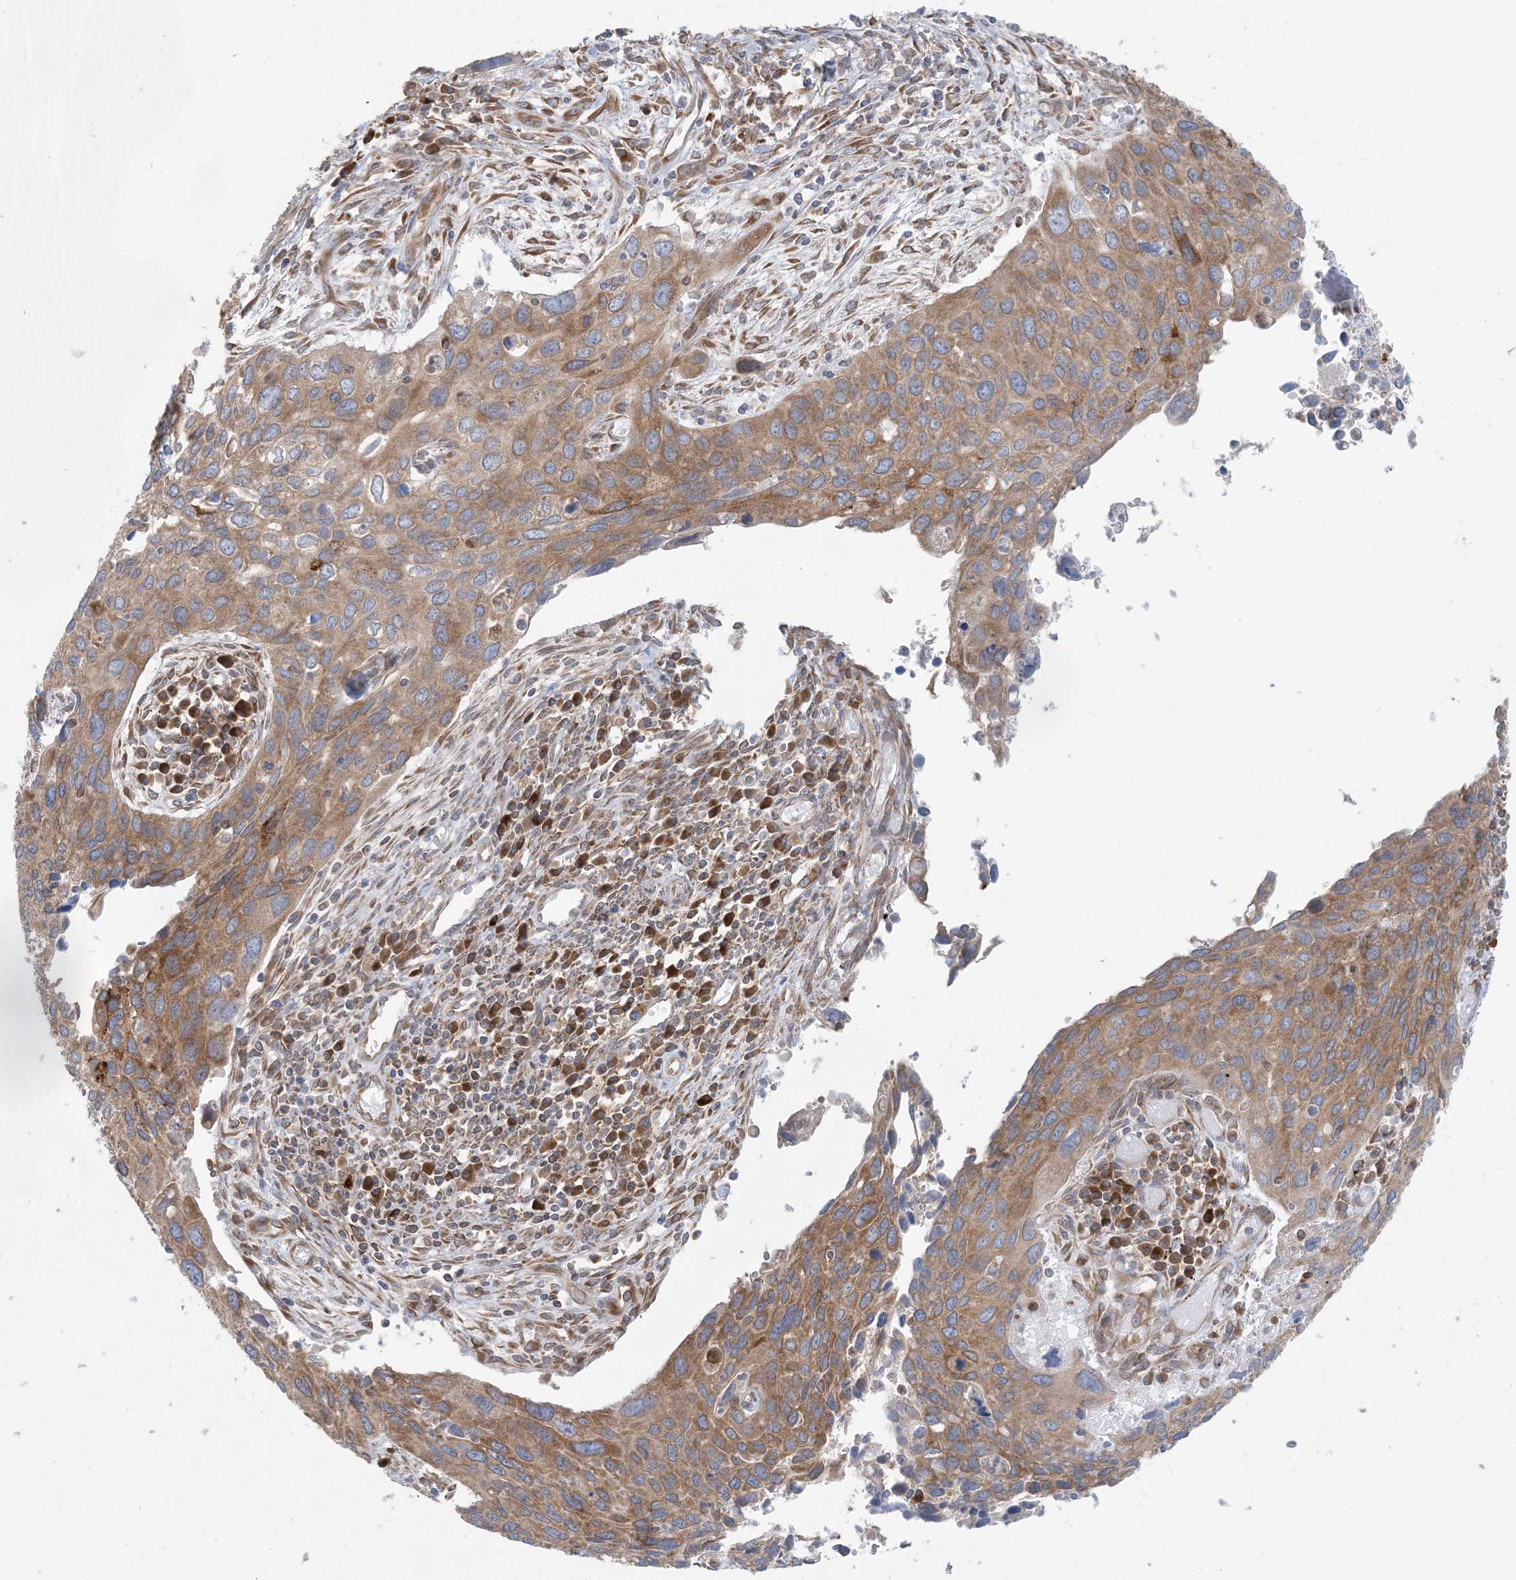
{"staining": {"intensity": "moderate", "quantity": ">75%", "location": "cytoplasmic/membranous"}, "tissue": "cervical cancer", "cell_type": "Tumor cells", "image_type": "cancer", "snomed": [{"axis": "morphology", "description": "Squamous cell carcinoma, NOS"}, {"axis": "topography", "description": "Cervix"}], "caption": "The photomicrograph shows immunohistochemical staining of cervical squamous cell carcinoma. There is moderate cytoplasmic/membranous expression is identified in about >75% of tumor cells.", "gene": "UBXN4", "patient": {"sex": "female", "age": 55}}